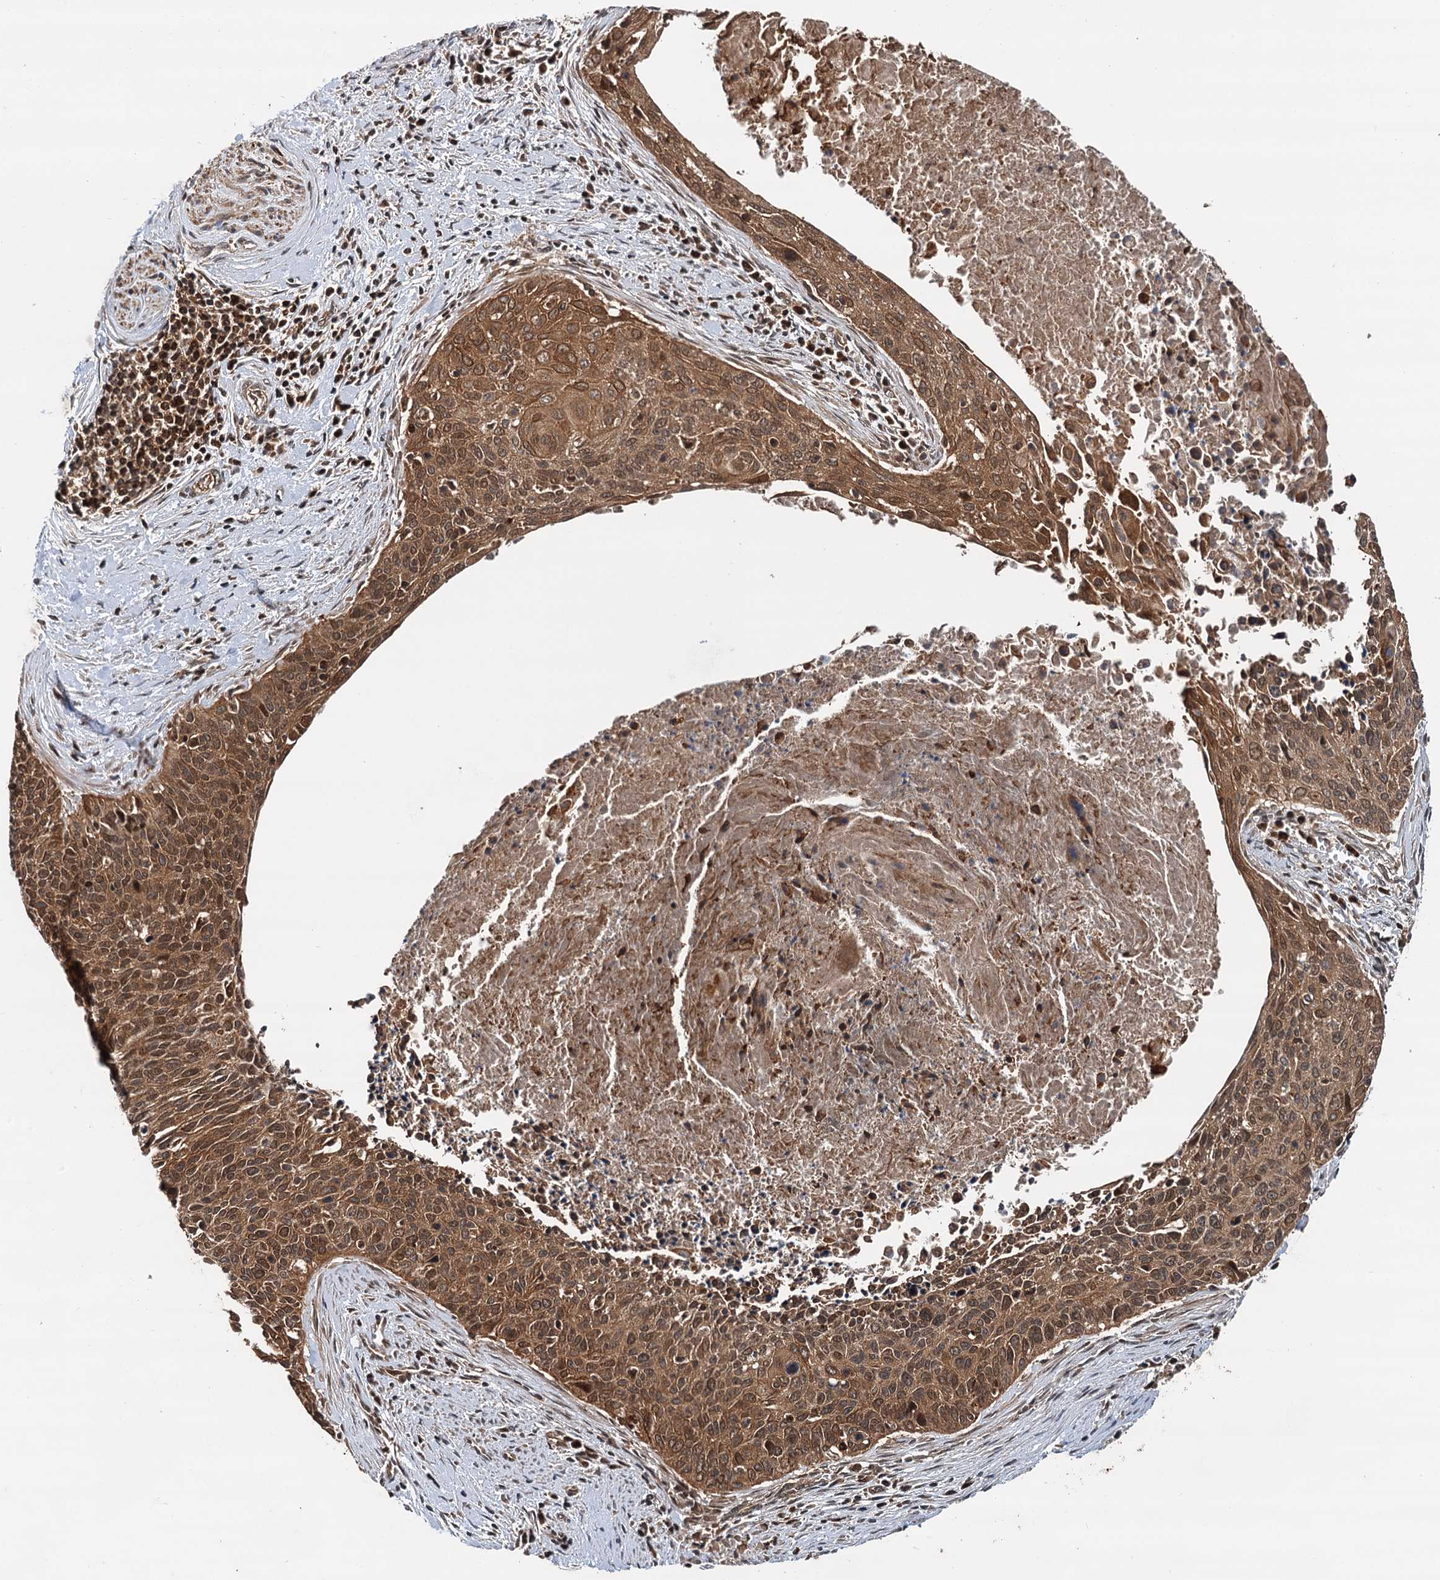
{"staining": {"intensity": "moderate", "quantity": ">75%", "location": "cytoplasmic/membranous,nuclear"}, "tissue": "cervical cancer", "cell_type": "Tumor cells", "image_type": "cancer", "snomed": [{"axis": "morphology", "description": "Squamous cell carcinoma, NOS"}, {"axis": "topography", "description": "Cervix"}], "caption": "Immunohistochemistry photomicrograph of cervical cancer stained for a protein (brown), which displays medium levels of moderate cytoplasmic/membranous and nuclear staining in about >75% of tumor cells.", "gene": "STUB1", "patient": {"sex": "female", "age": 55}}